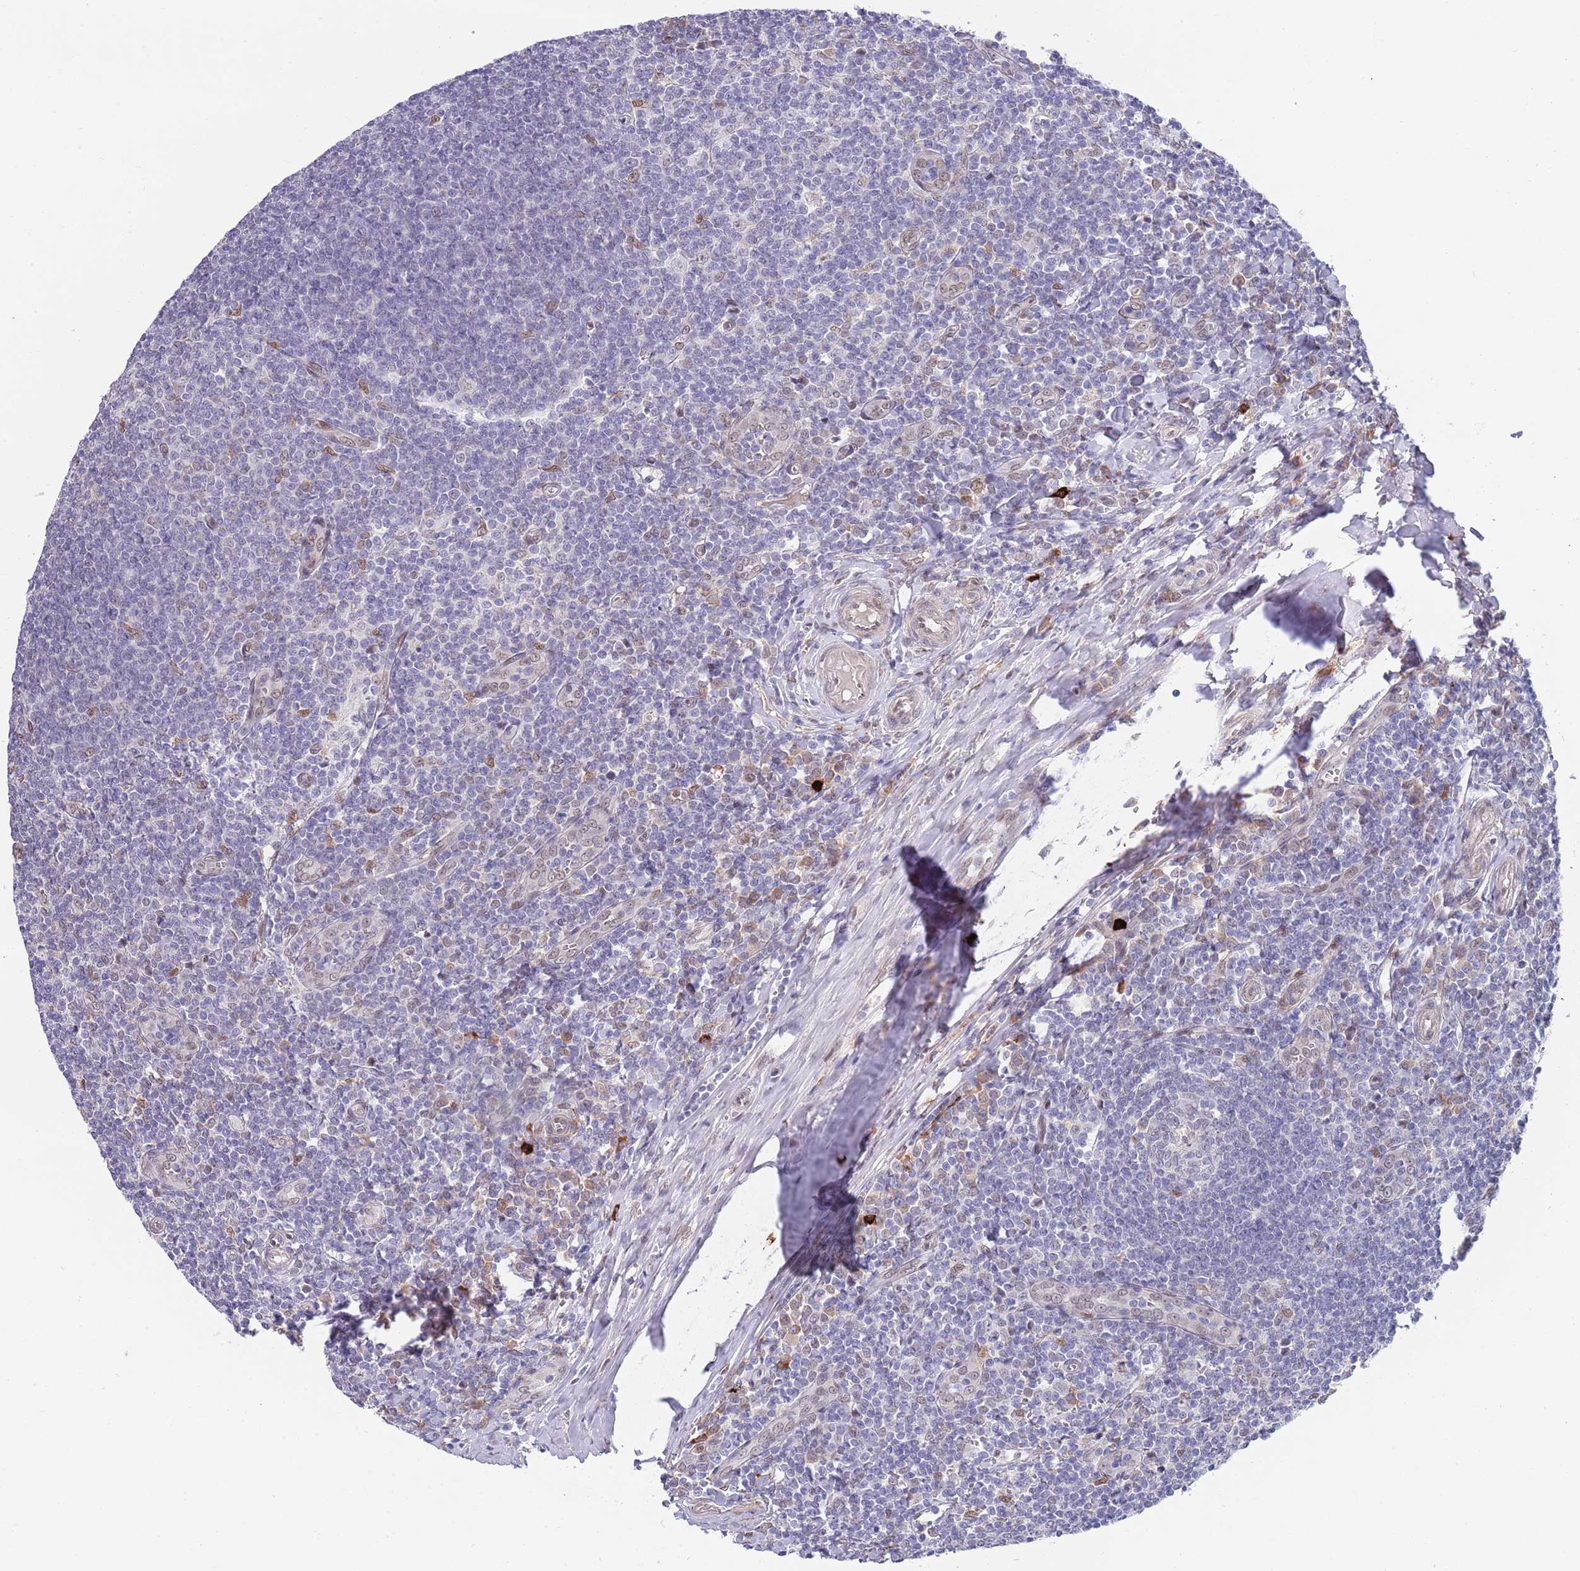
{"staining": {"intensity": "moderate", "quantity": "<25%", "location": "nuclear"}, "tissue": "tonsil", "cell_type": "Germinal center cells", "image_type": "normal", "snomed": [{"axis": "morphology", "description": "Normal tissue, NOS"}, {"axis": "topography", "description": "Tonsil"}], "caption": "Germinal center cells demonstrate low levels of moderate nuclear staining in about <25% of cells in unremarkable human tonsil.", "gene": "NLRP6", "patient": {"sex": "male", "age": 27}}